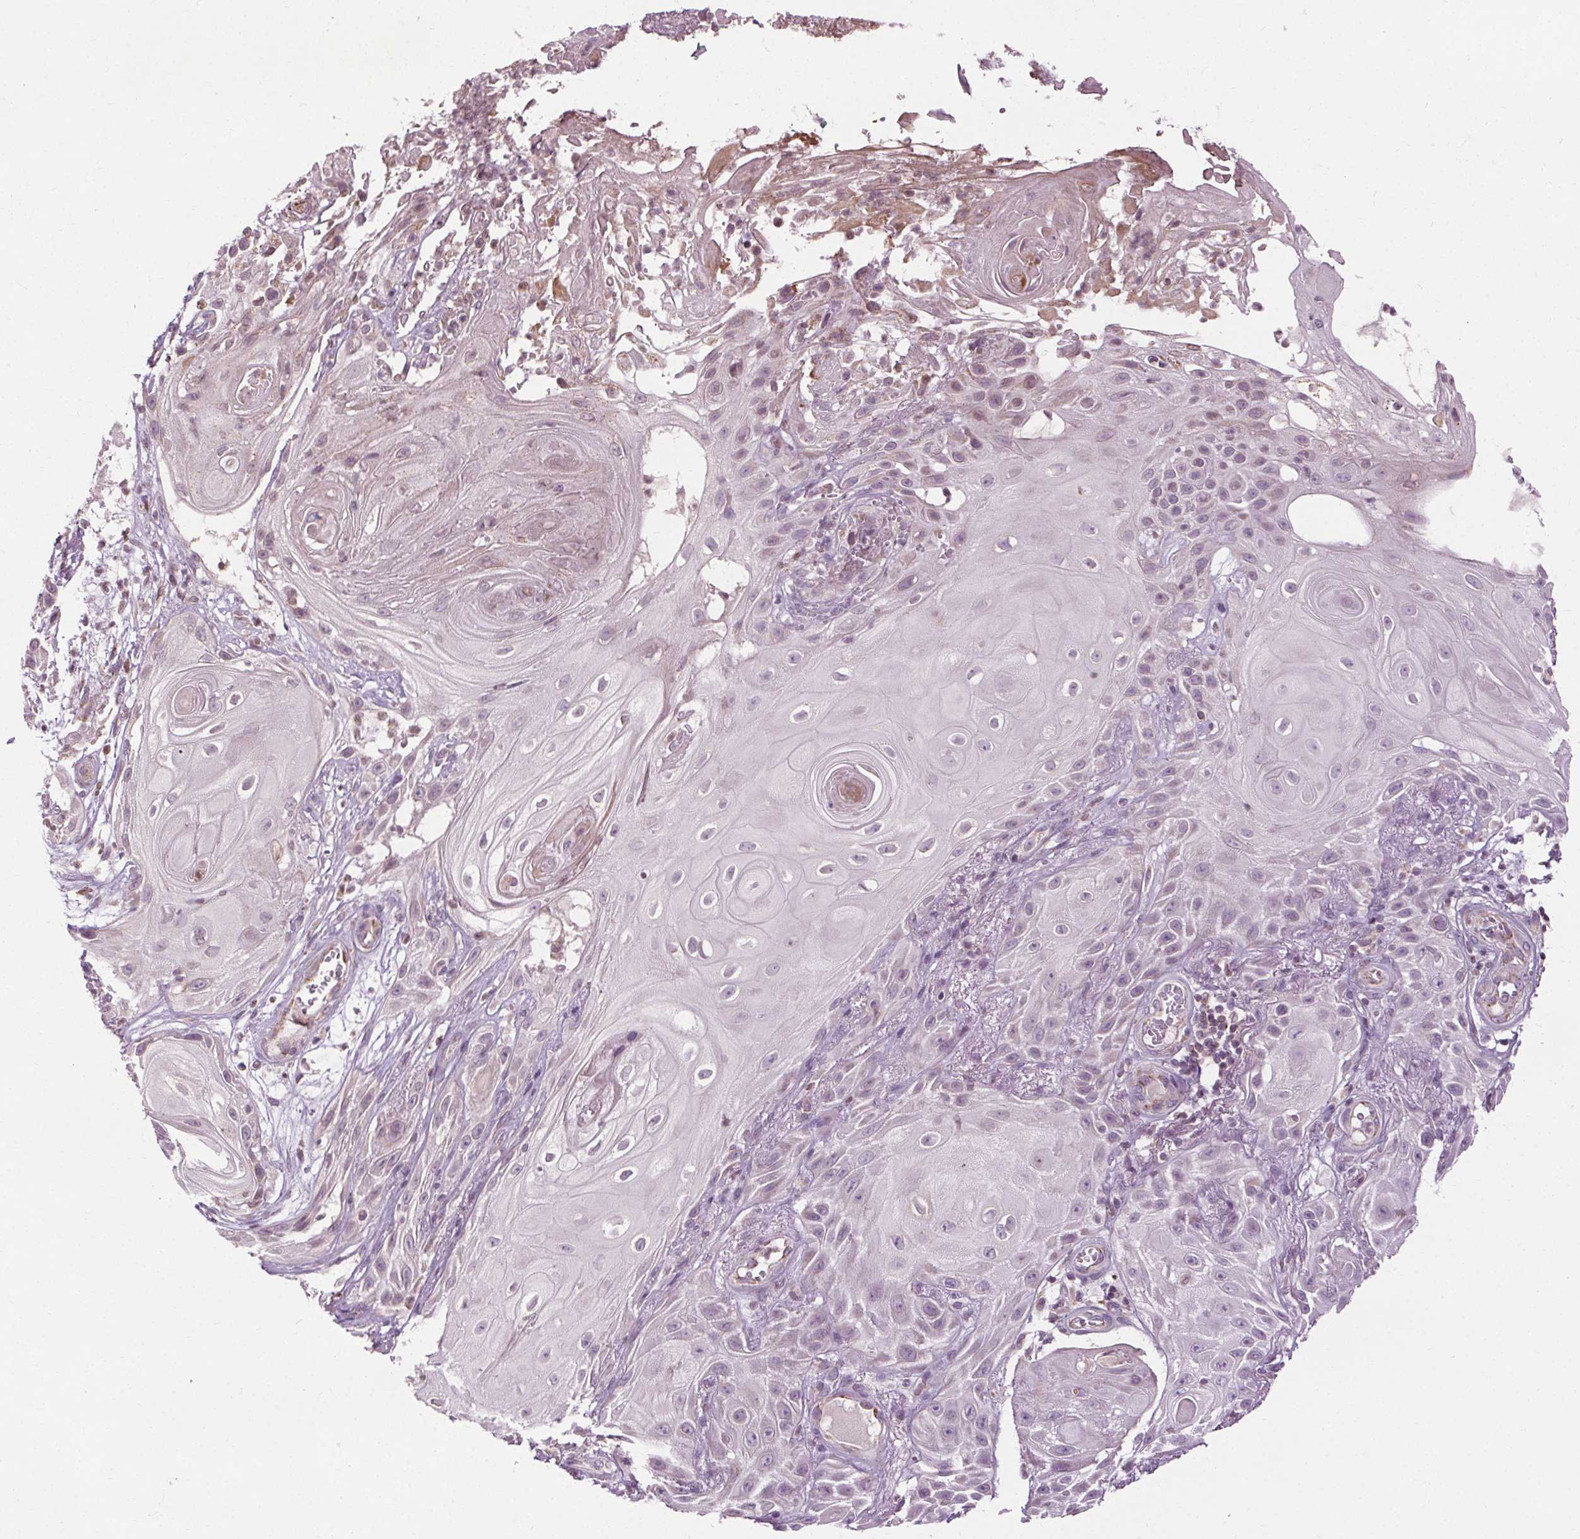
{"staining": {"intensity": "weak", "quantity": "<25%", "location": "nuclear"}, "tissue": "skin cancer", "cell_type": "Tumor cells", "image_type": "cancer", "snomed": [{"axis": "morphology", "description": "Squamous cell carcinoma, NOS"}, {"axis": "topography", "description": "Skin"}], "caption": "Tumor cells are negative for protein expression in human skin squamous cell carcinoma. The staining is performed using DAB brown chromogen with nuclei counter-stained in using hematoxylin.", "gene": "LFNG", "patient": {"sex": "male", "age": 62}}